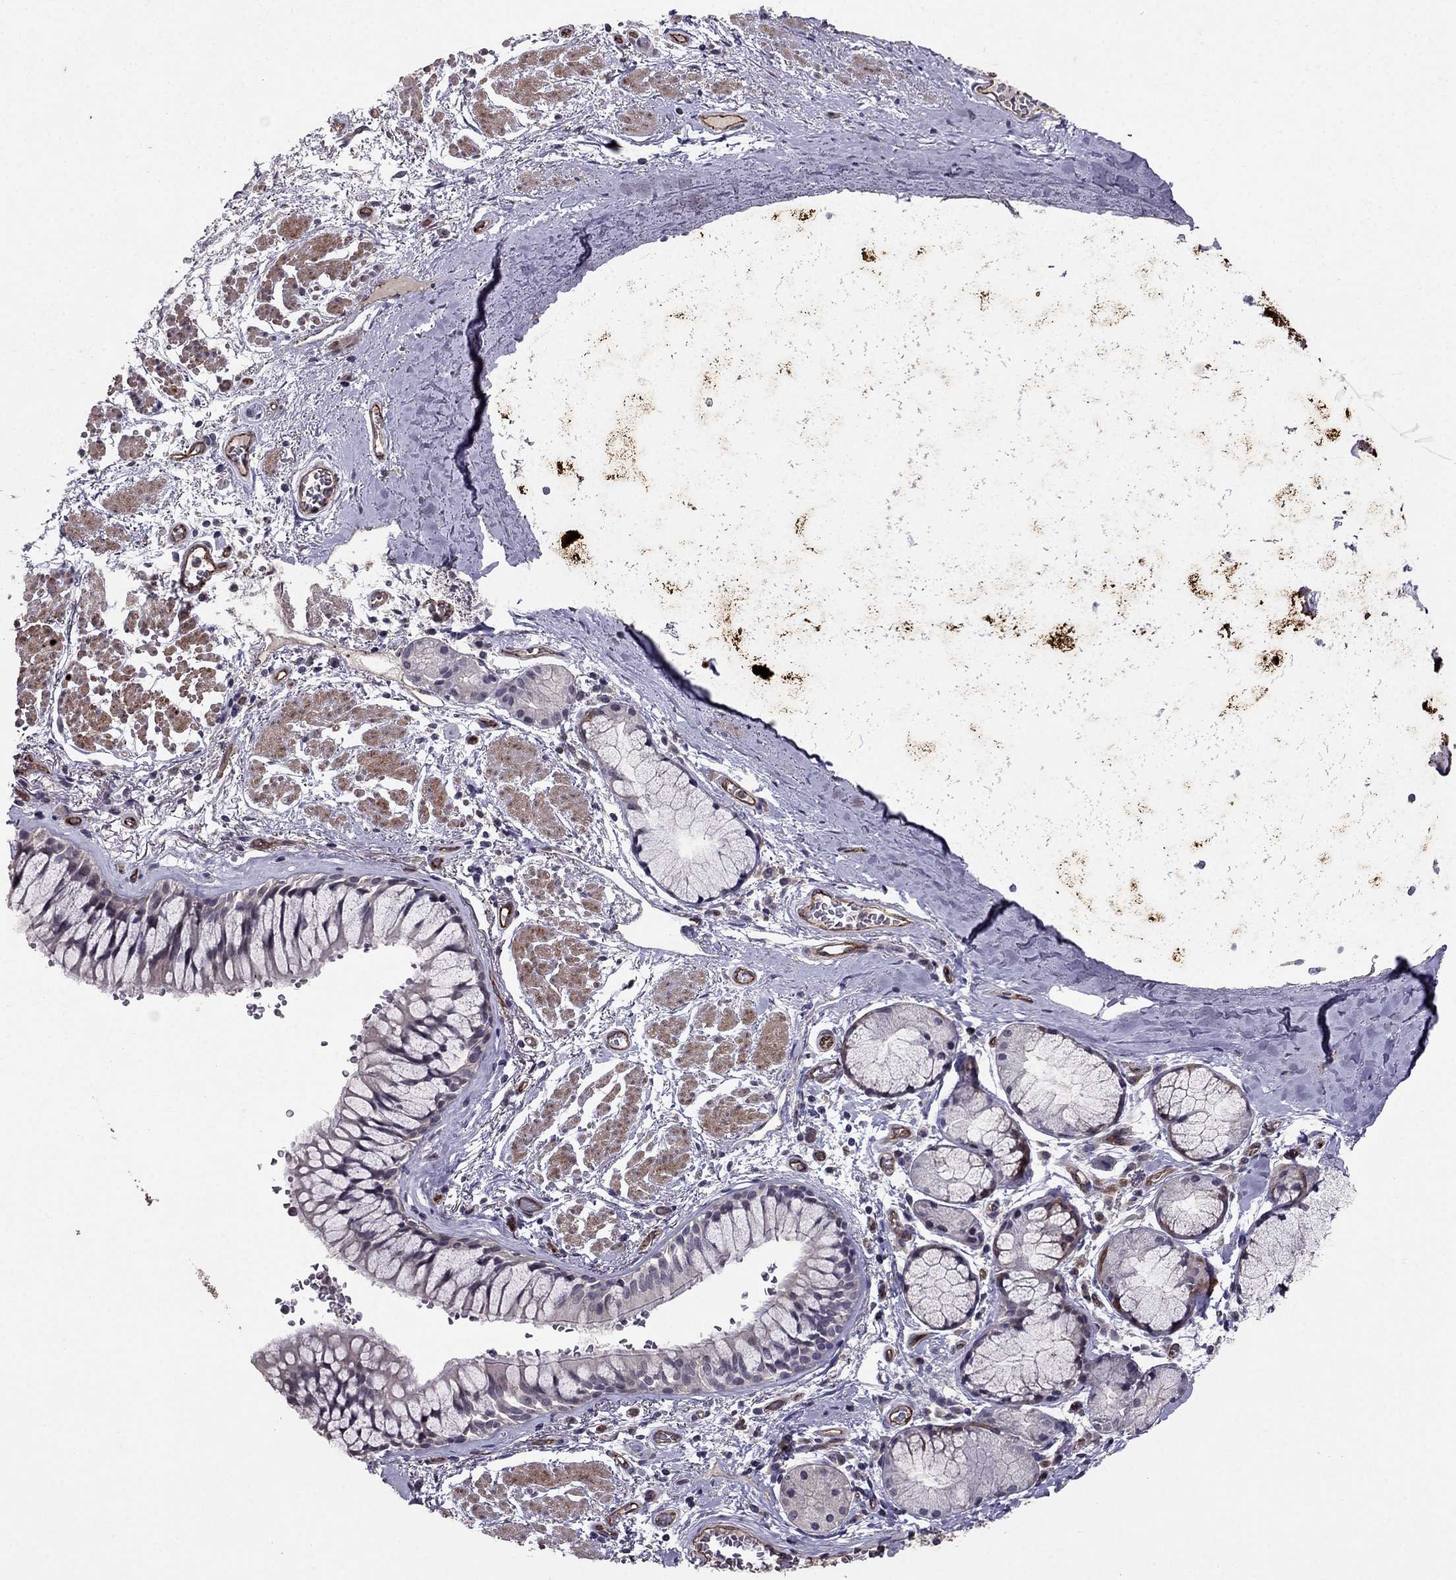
{"staining": {"intensity": "negative", "quantity": "none", "location": "none"}, "tissue": "bronchus", "cell_type": "Respiratory epithelial cells", "image_type": "normal", "snomed": [{"axis": "morphology", "description": "Normal tissue, NOS"}, {"axis": "topography", "description": "Bronchus"}, {"axis": "topography", "description": "Lung"}], "caption": "DAB immunohistochemical staining of benign bronchus displays no significant staining in respiratory epithelial cells. (DAB (3,3'-diaminobenzidine) immunohistochemistry (IHC) visualized using brightfield microscopy, high magnification).", "gene": "RASIP1", "patient": {"sex": "female", "age": 57}}